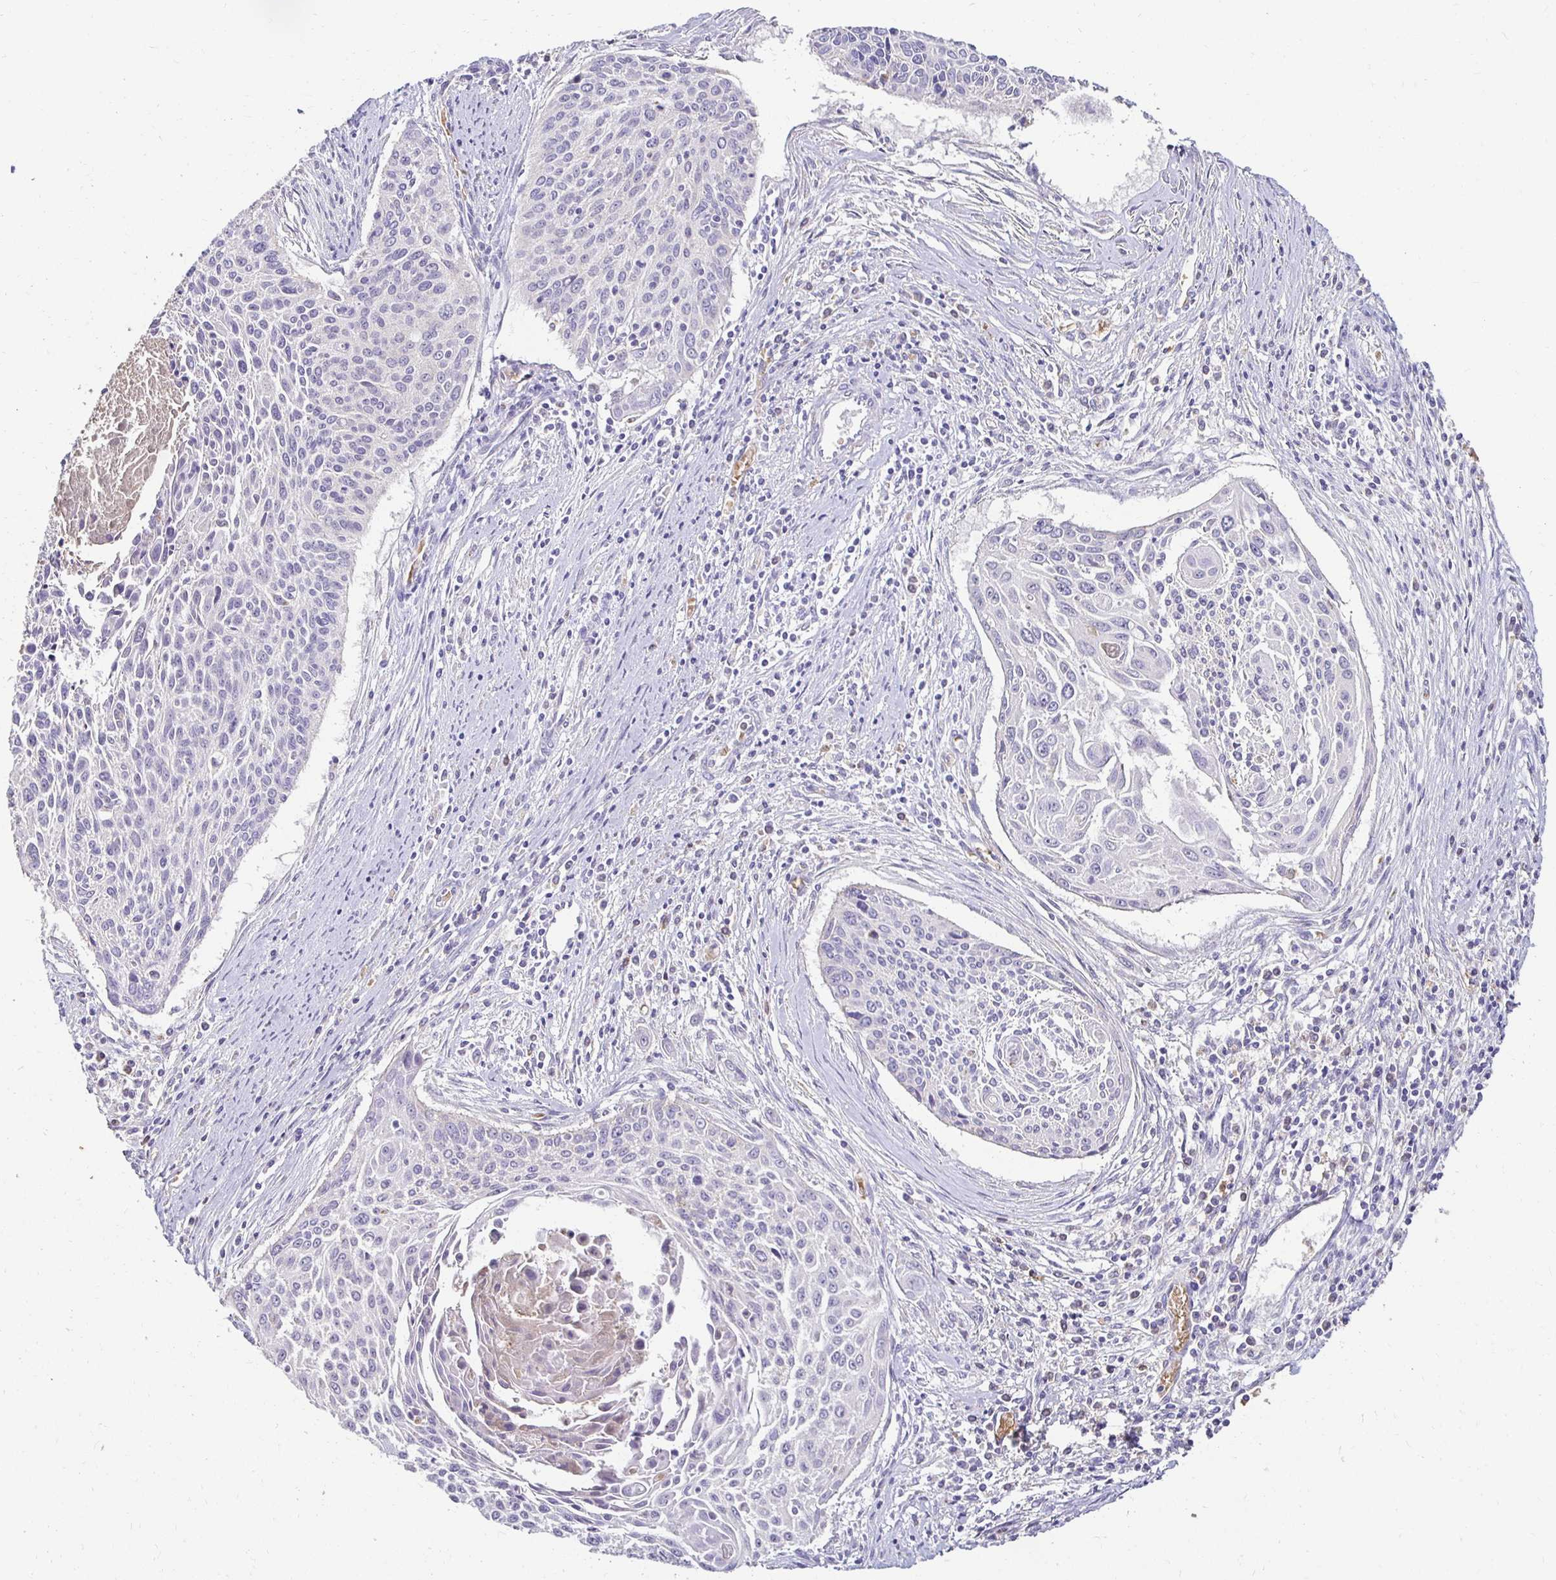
{"staining": {"intensity": "negative", "quantity": "none", "location": "none"}, "tissue": "cervical cancer", "cell_type": "Tumor cells", "image_type": "cancer", "snomed": [{"axis": "morphology", "description": "Squamous cell carcinoma, NOS"}, {"axis": "topography", "description": "Cervix"}], "caption": "Cervical cancer (squamous cell carcinoma) was stained to show a protein in brown. There is no significant positivity in tumor cells.", "gene": "GK2", "patient": {"sex": "female", "age": 55}}